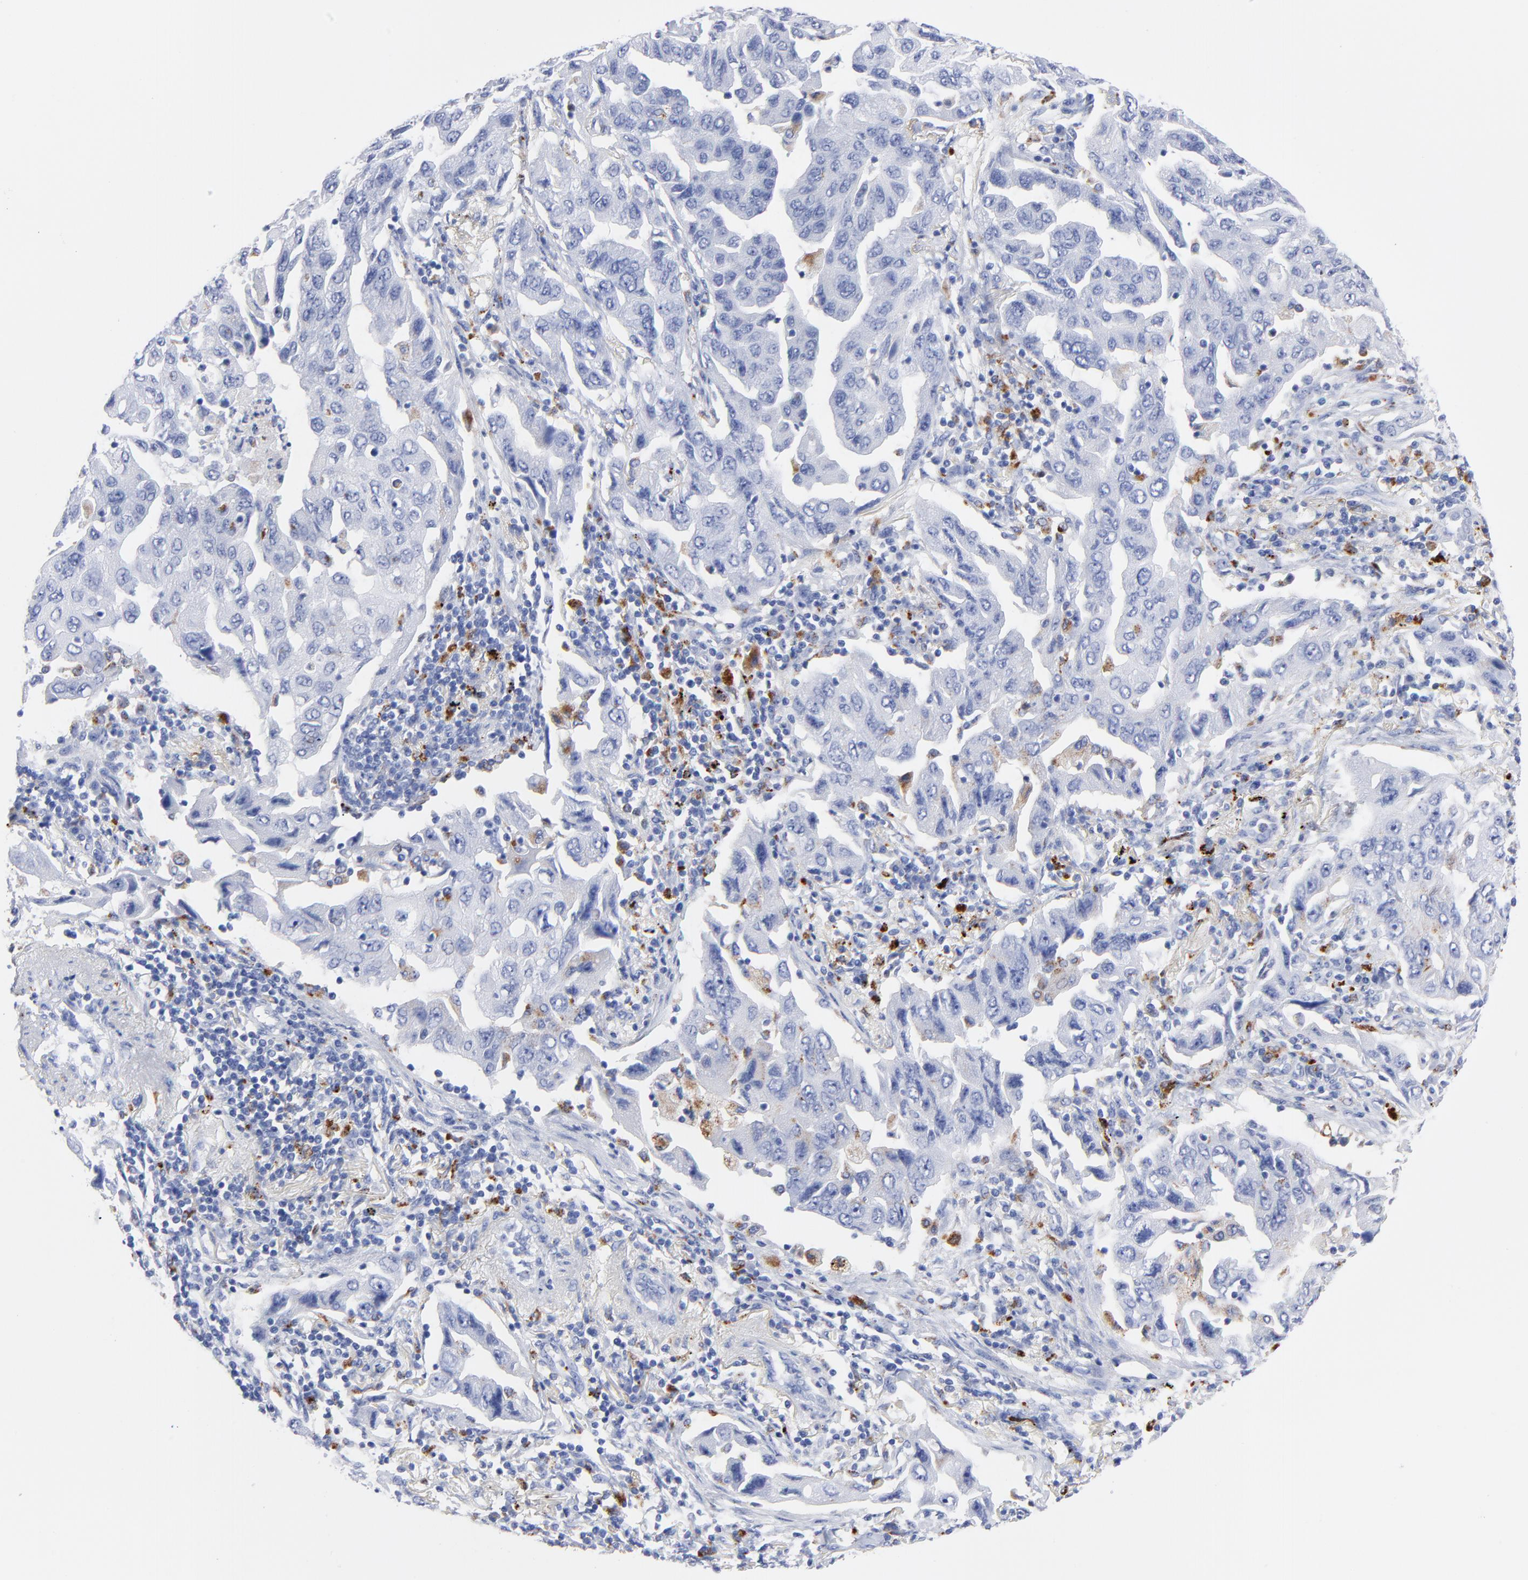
{"staining": {"intensity": "moderate", "quantity": "<25%", "location": "cytoplasmic/membranous"}, "tissue": "lung cancer", "cell_type": "Tumor cells", "image_type": "cancer", "snomed": [{"axis": "morphology", "description": "Adenocarcinoma, NOS"}, {"axis": "topography", "description": "Lung"}], "caption": "This is an image of IHC staining of adenocarcinoma (lung), which shows moderate expression in the cytoplasmic/membranous of tumor cells.", "gene": "CPVL", "patient": {"sex": "female", "age": 65}}